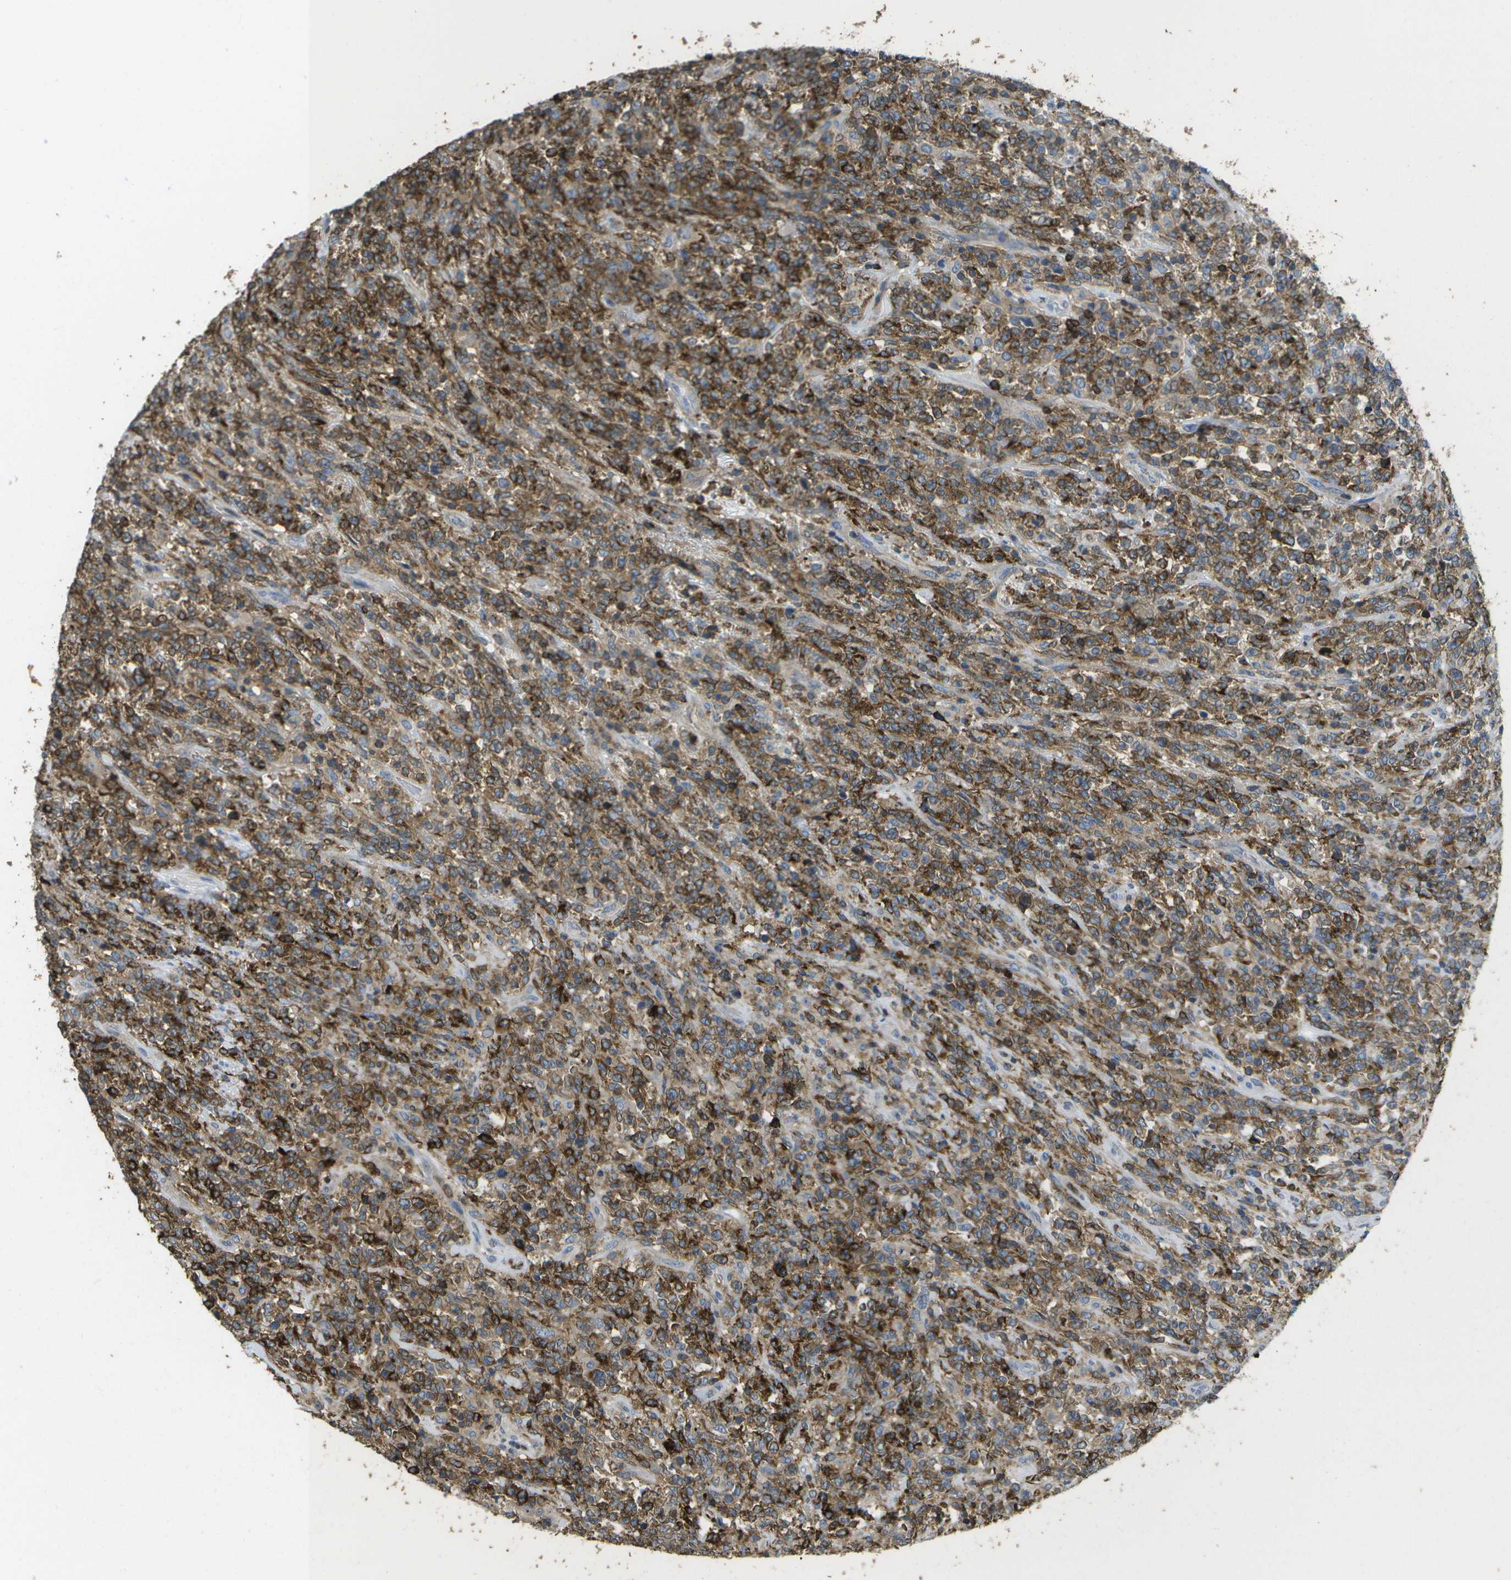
{"staining": {"intensity": "strong", "quantity": ">75%", "location": "cytoplasmic/membranous"}, "tissue": "lymphoma", "cell_type": "Tumor cells", "image_type": "cancer", "snomed": [{"axis": "morphology", "description": "Malignant lymphoma, non-Hodgkin's type, High grade"}, {"axis": "topography", "description": "Soft tissue"}], "caption": "A histopathology image showing strong cytoplasmic/membranous staining in about >75% of tumor cells in high-grade malignant lymphoma, non-Hodgkin's type, as visualized by brown immunohistochemical staining.", "gene": "RCSD1", "patient": {"sex": "male", "age": 18}}